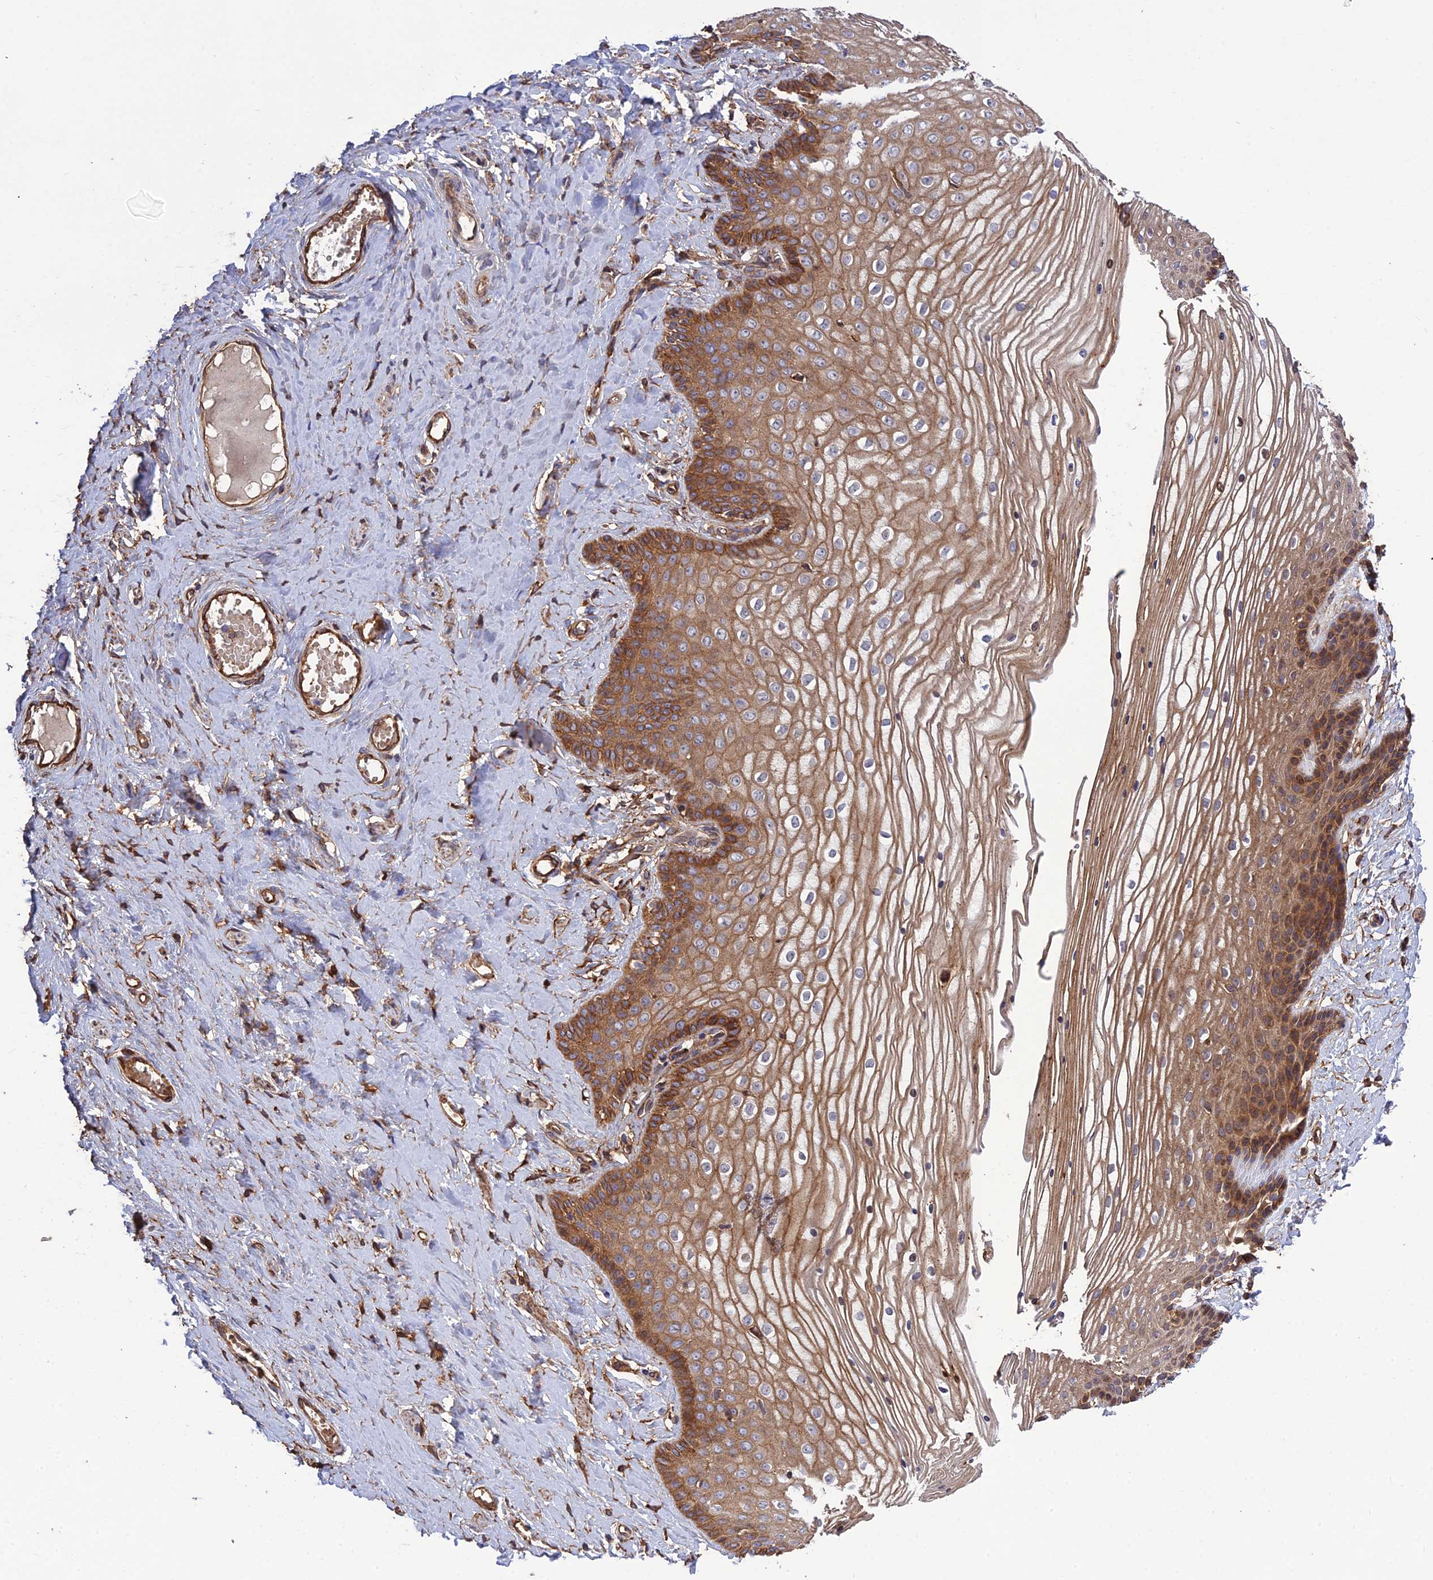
{"staining": {"intensity": "moderate", "quantity": ">75%", "location": "cytoplasmic/membranous"}, "tissue": "vagina", "cell_type": "Squamous epithelial cells", "image_type": "normal", "snomed": [{"axis": "morphology", "description": "Normal tissue, NOS"}, {"axis": "topography", "description": "Vagina"}, {"axis": "topography", "description": "Cervix"}], "caption": "Immunohistochemical staining of normal human vagina displays medium levels of moderate cytoplasmic/membranous staining in about >75% of squamous epithelial cells.", "gene": "CRTAP", "patient": {"sex": "female", "age": 40}}